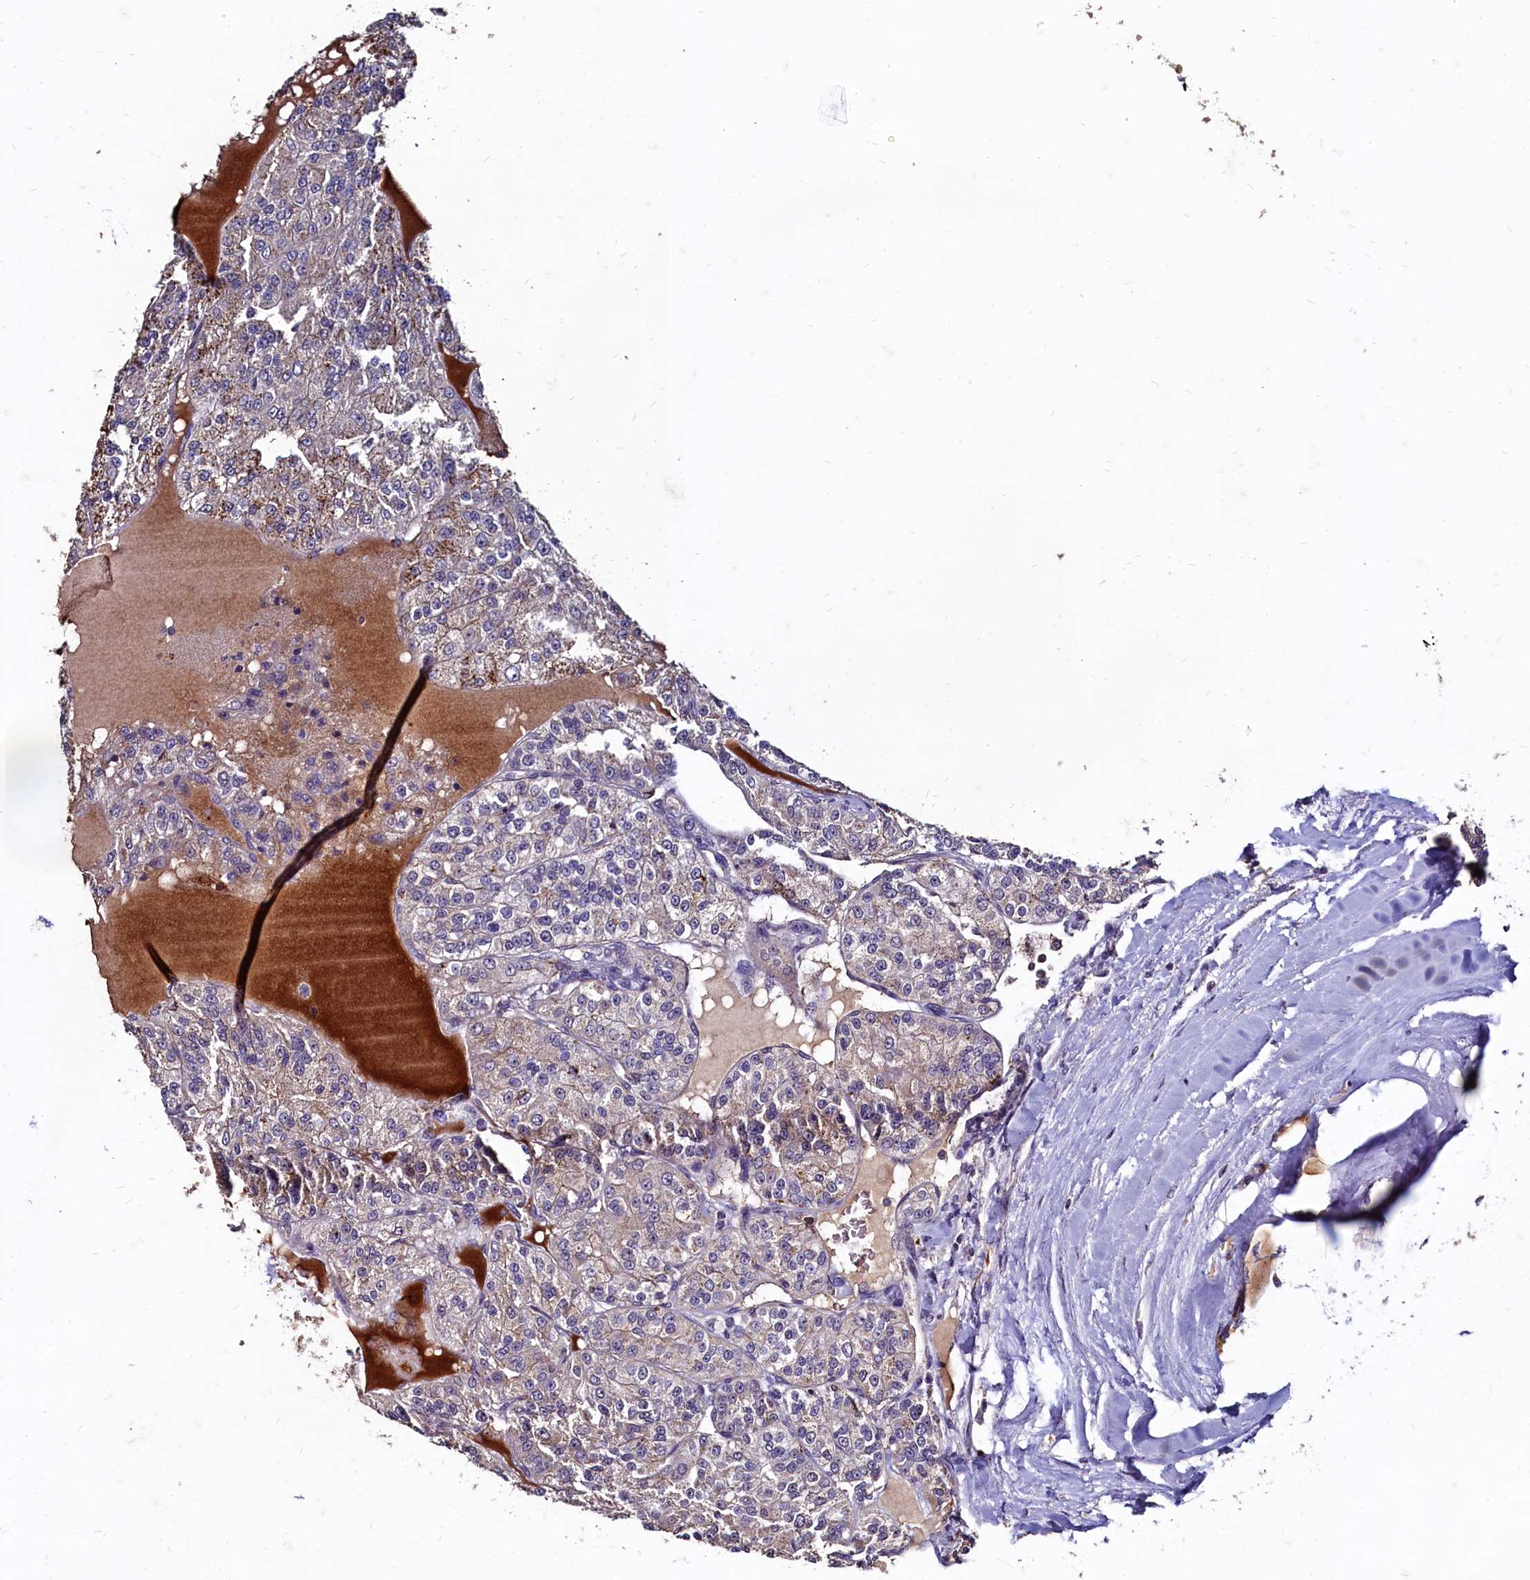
{"staining": {"intensity": "moderate", "quantity": "25%-75%", "location": "cytoplasmic/membranous"}, "tissue": "renal cancer", "cell_type": "Tumor cells", "image_type": "cancer", "snomed": [{"axis": "morphology", "description": "Adenocarcinoma, NOS"}, {"axis": "topography", "description": "Kidney"}], "caption": "High-power microscopy captured an immunohistochemistry image of renal cancer, revealing moderate cytoplasmic/membranous staining in approximately 25%-75% of tumor cells.", "gene": "CSTPP1", "patient": {"sex": "female", "age": 63}}